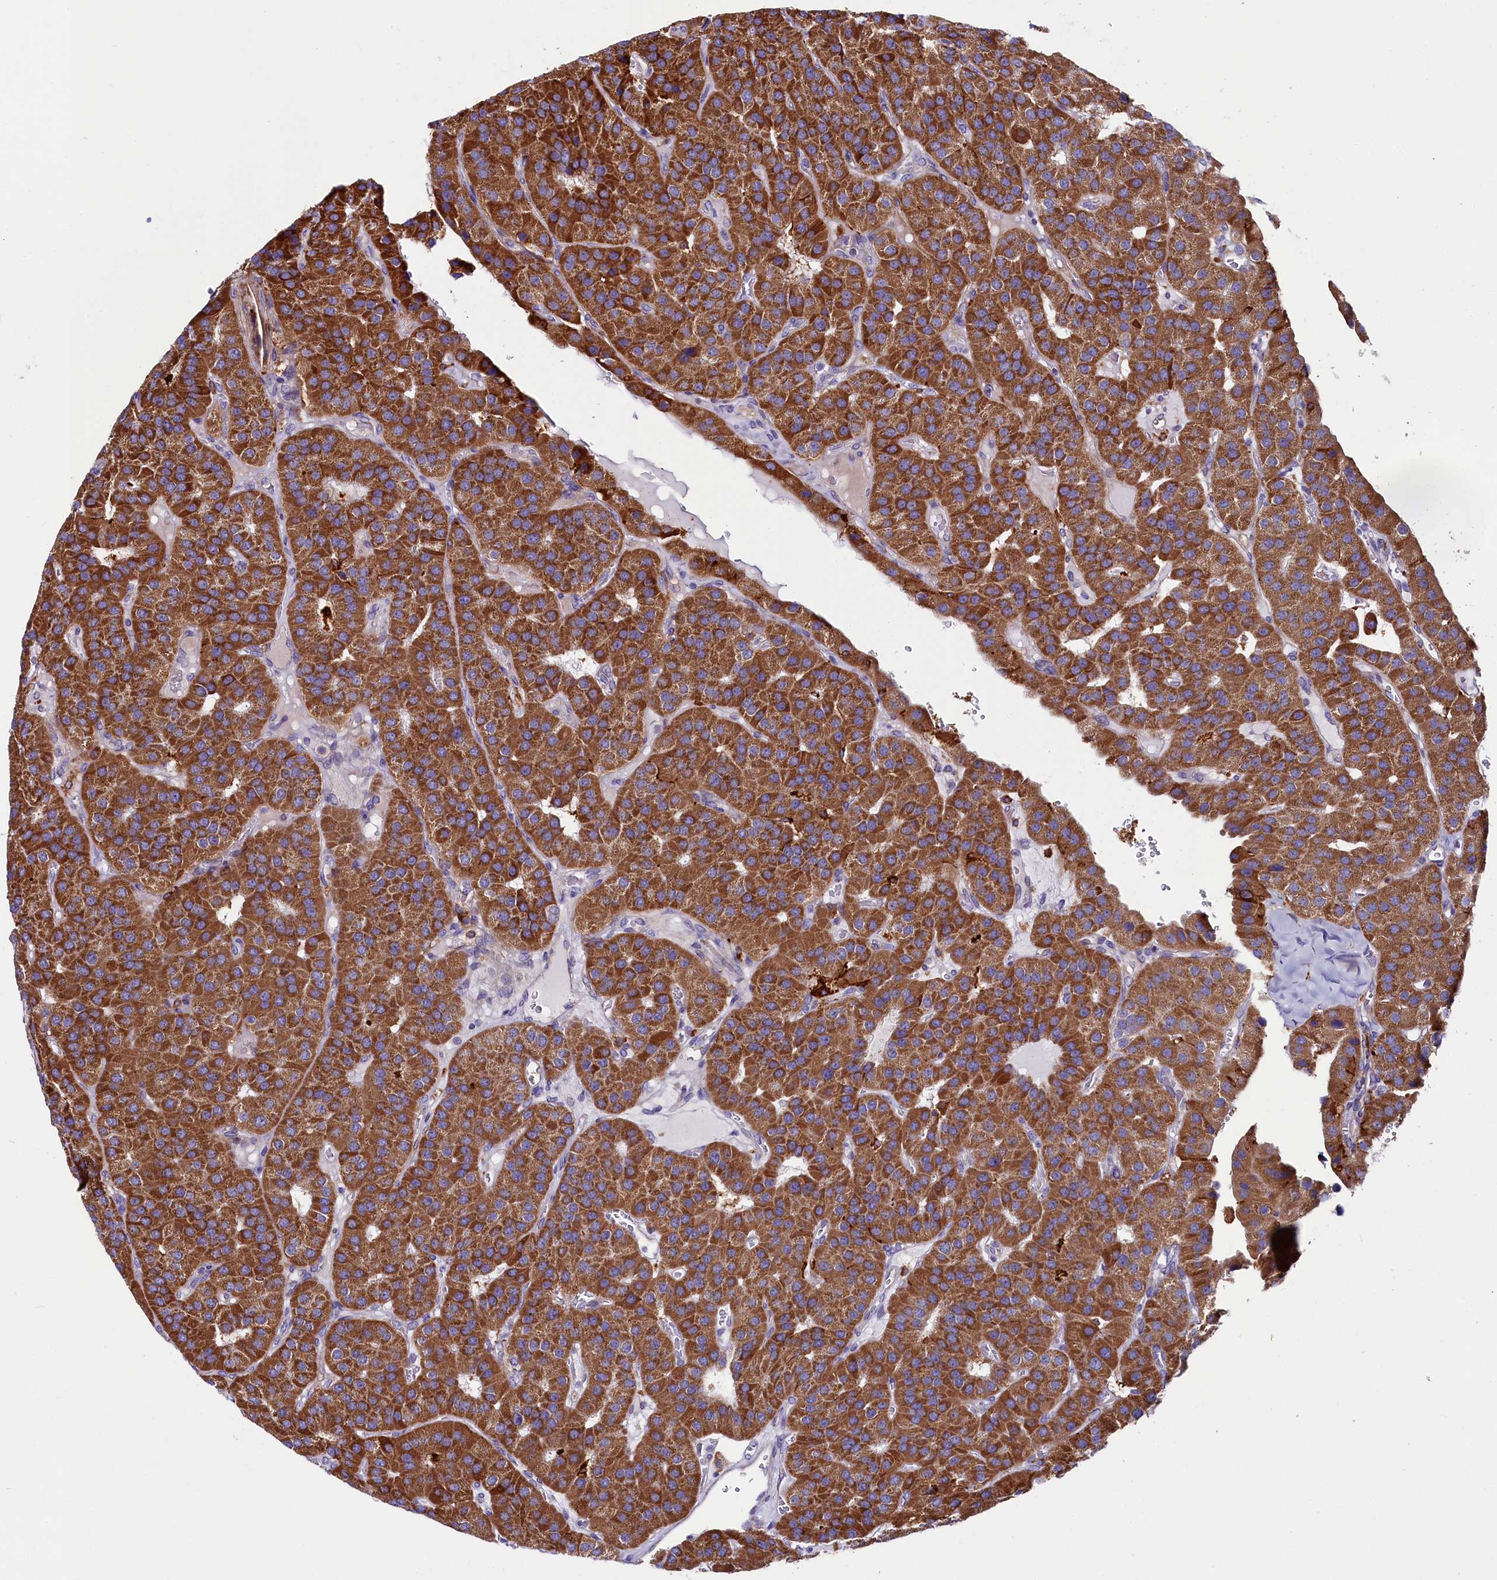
{"staining": {"intensity": "strong", "quantity": ">75%", "location": "cytoplasmic/membranous"}, "tissue": "parathyroid gland", "cell_type": "Glandular cells", "image_type": "normal", "snomed": [{"axis": "morphology", "description": "Normal tissue, NOS"}, {"axis": "morphology", "description": "Adenoma, NOS"}, {"axis": "topography", "description": "Parathyroid gland"}], "caption": "The histopathology image reveals staining of benign parathyroid gland, revealing strong cytoplasmic/membranous protein staining (brown color) within glandular cells.", "gene": "IL20RA", "patient": {"sex": "female", "age": 86}}